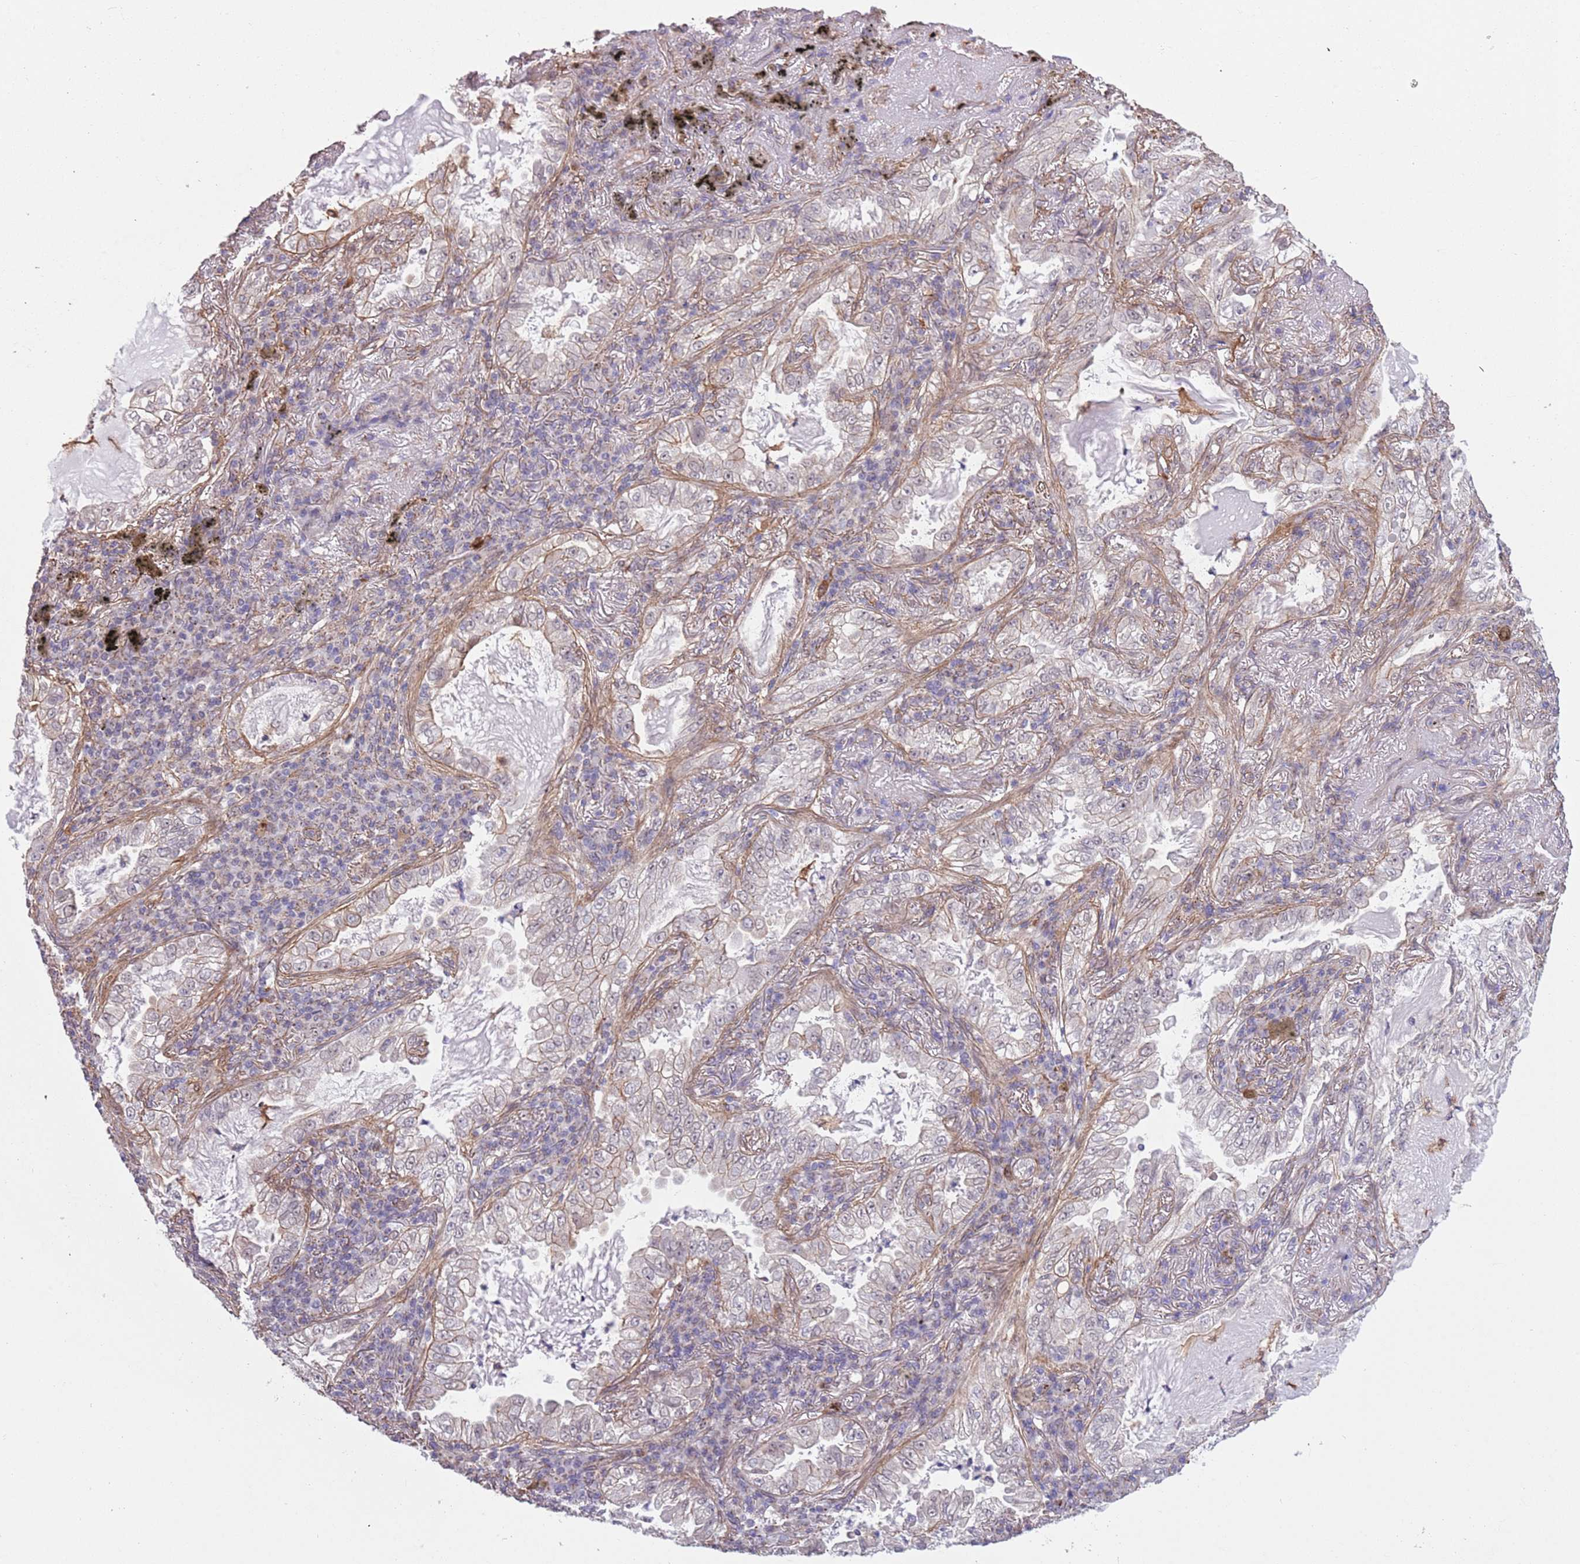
{"staining": {"intensity": "negative", "quantity": "none", "location": "none"}, "tissue": "lung cancer", "cell_type": "Tumor cells", "image_type": "cancer", "snomed": [{"axis": "morphology", "description": "Adenocarcinoma, NOS"}, {"axis": "topography", "description": "Lung"}], "caption": "This is an immunohistochemistry micrograph of human lung cancer. There is no positivity in tumor cells.", "gene": "CREBZF", "patient": {"sex": "female", "age": 73}}